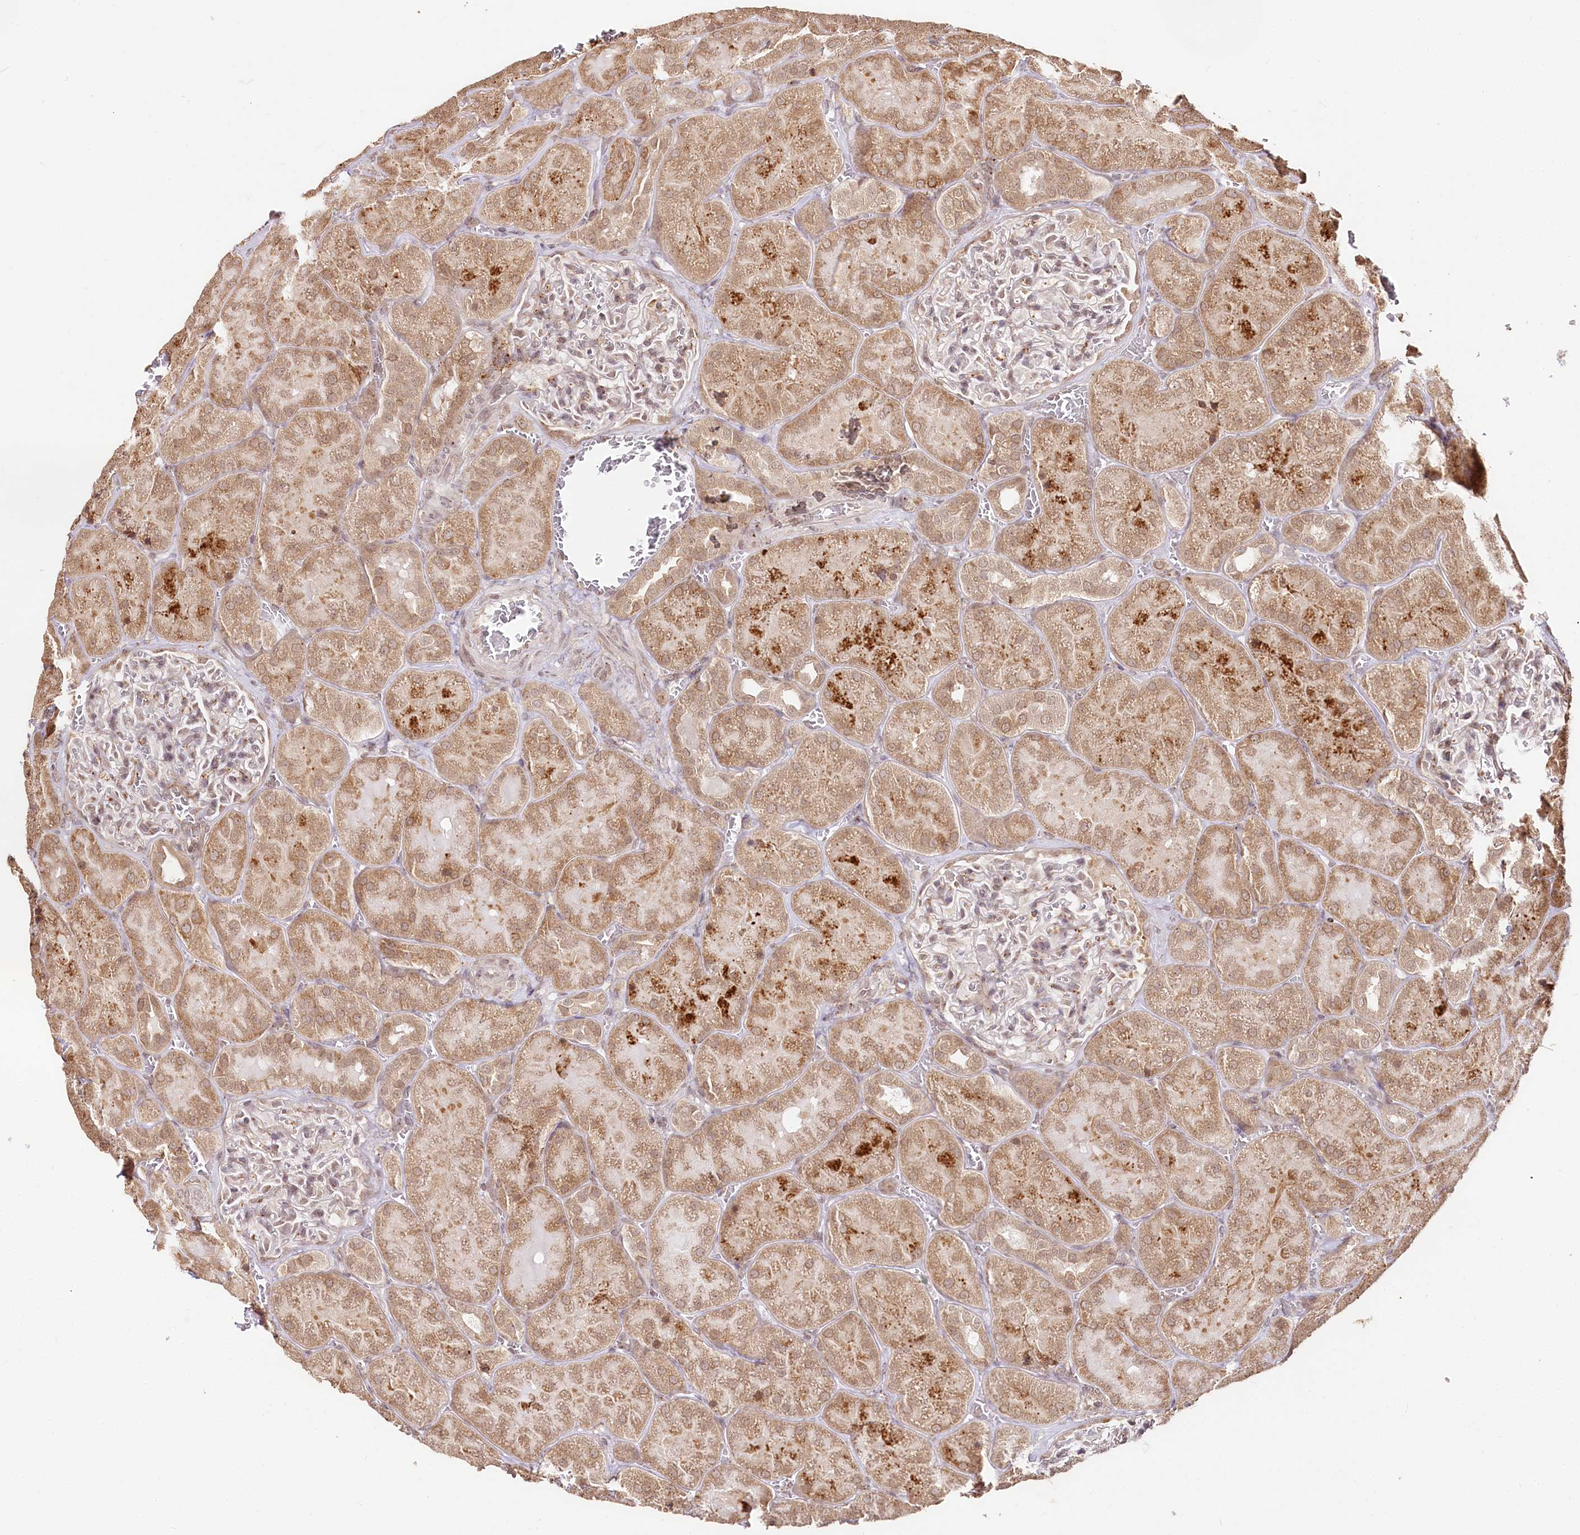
{"staining": {"intensity": "weak", "quantity": "25%-75%", "location": "cytoplasmic/membranous,nuclear"}, "tissue": "kidney", "cell_type": "Cells in glomeruli", "image_type": "normal", "snomed": [{"axis": "morphology", "description": "Normal tissue, NOS"}, {"axis": "topography", "description": "Kidney"}], "caption": "High-magnification brightfield microscopy of normal kidney stained with DAB (3,3'-diaminobenzidine) (brown) and counterstained with hematoxylin (blue). cells in glomeruli exhibit weak cytoplasmic/membranous,nuclear positivity is identified in about25%-75% of cells.", "gene": "CNPY2", "patient": {"sex": "male", "age": 28}}